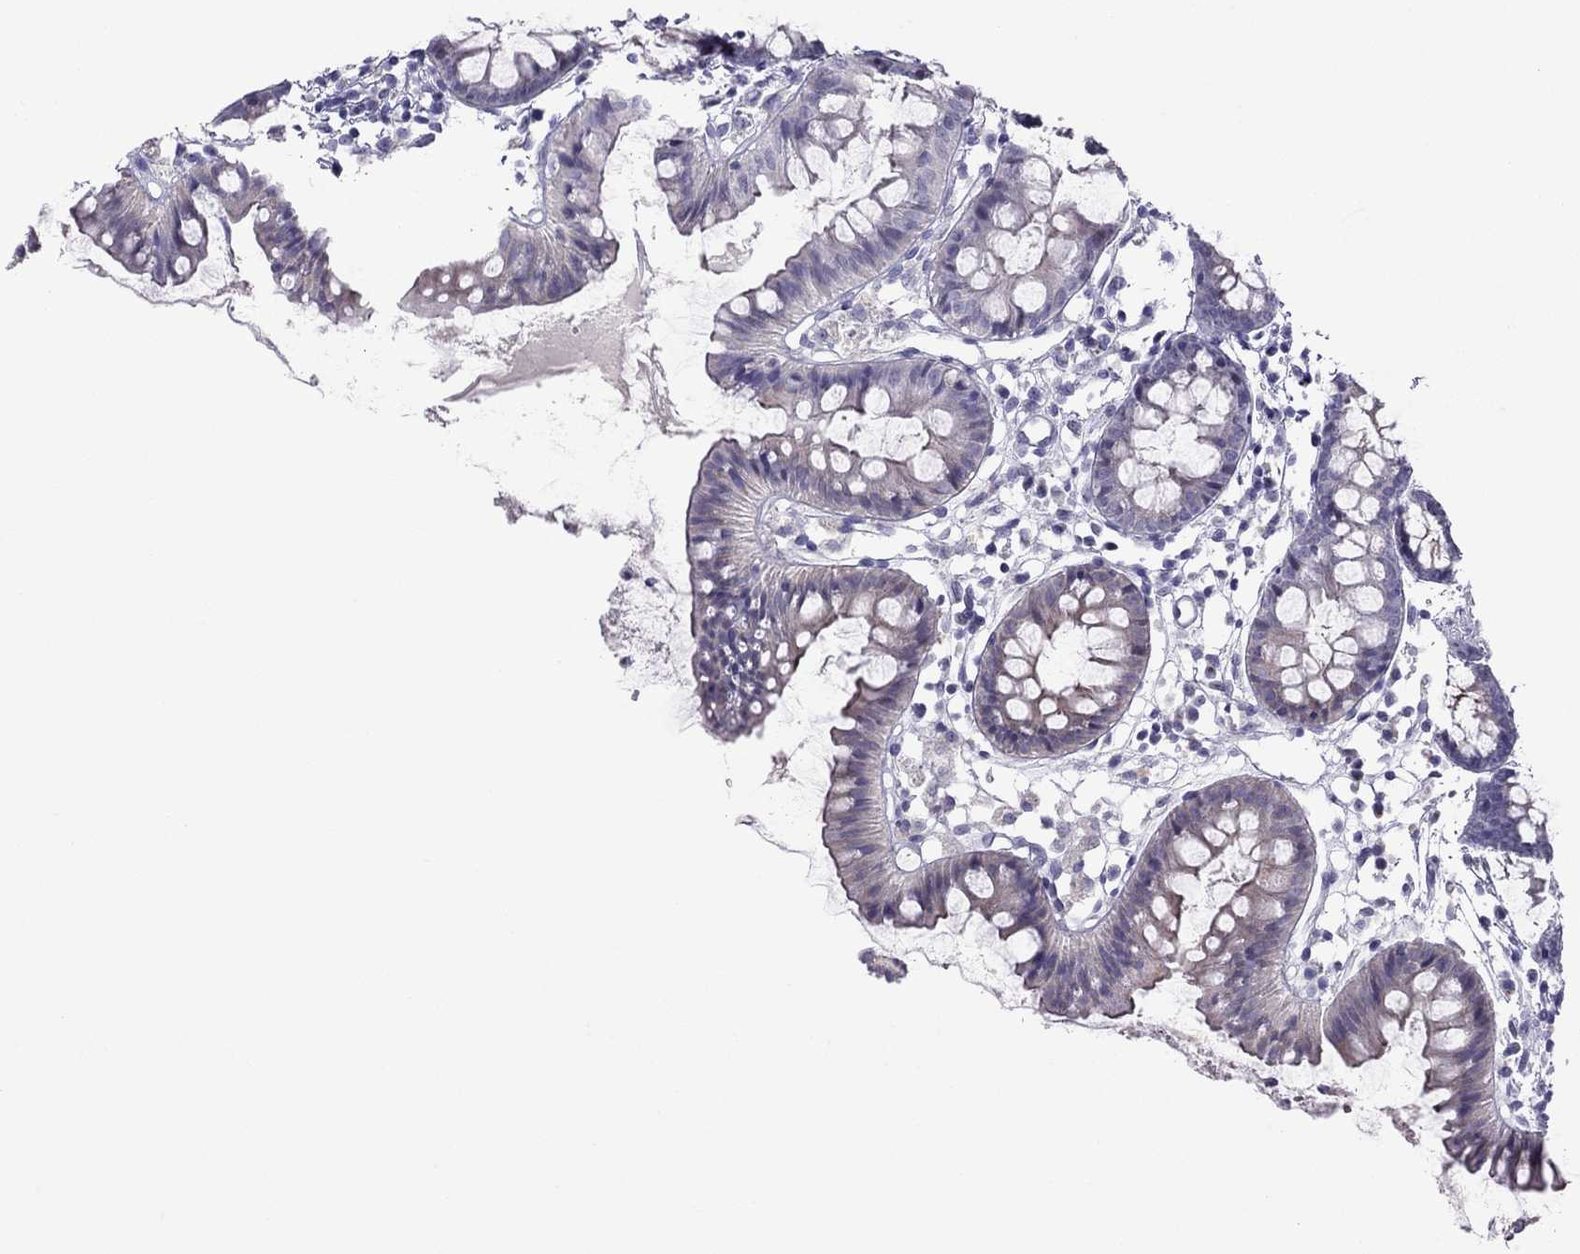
{"staining": {"intensity": "negative", "quantity": "none", "location": "none"}, "tissue": "colon", "cell_type": "Endothelial cells", "image_type": "normal", "snomed": [{"axis": "morphology", "description": "Normal tissue, NOS"}, {"axis": "topography", "description": "Colon"}], "caption": "Histopathology image shows no protein expression in endothelial cells of benign colon.", "gene": "TEX14", "patient": {"sex": "female", "age": 84}}